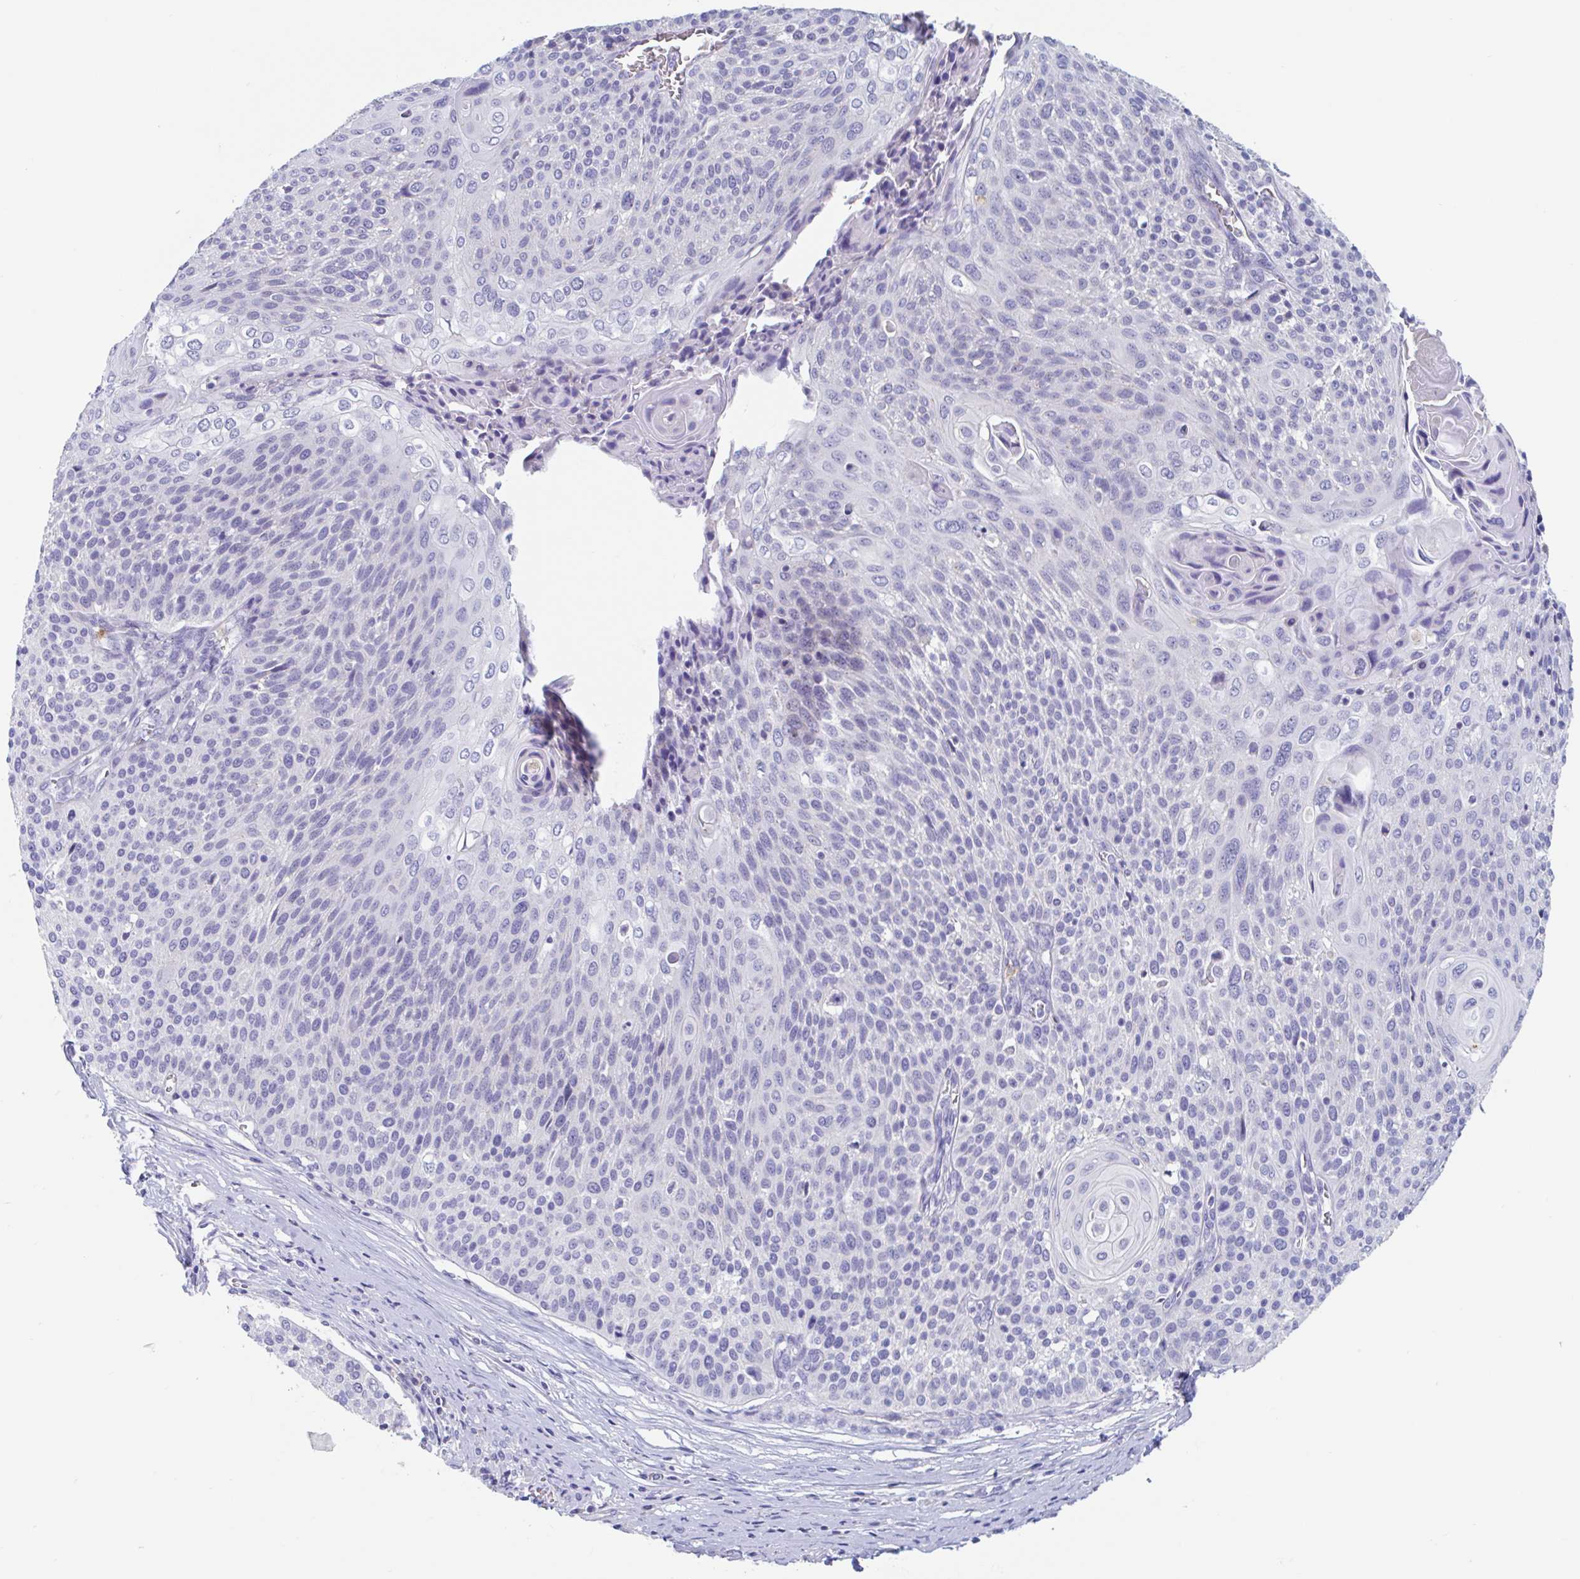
{"staining": {"intensity": "negative", "quantity": "none", "location": "none"}, "tissue": "cervical cancer", "cell_type": "Tumor cells", "image_type": "cancer", "snomed": [{"axis": "morphology", "description": "Squamous cell carcinoma, NOS"}, {"axis": "topography", "description": "Cervix"}], "caption": "High magnification brightfield microscopy of cervical cancer (squamous cell carcinoma) stained with DAB (3,3'-diaminobenzidine) (brown) and counterstained with hematoxylin (blue): tumor cells show no significant staining.", "gene": "ZNHIT2", "patient": {"sex": "female", "age": 31}}